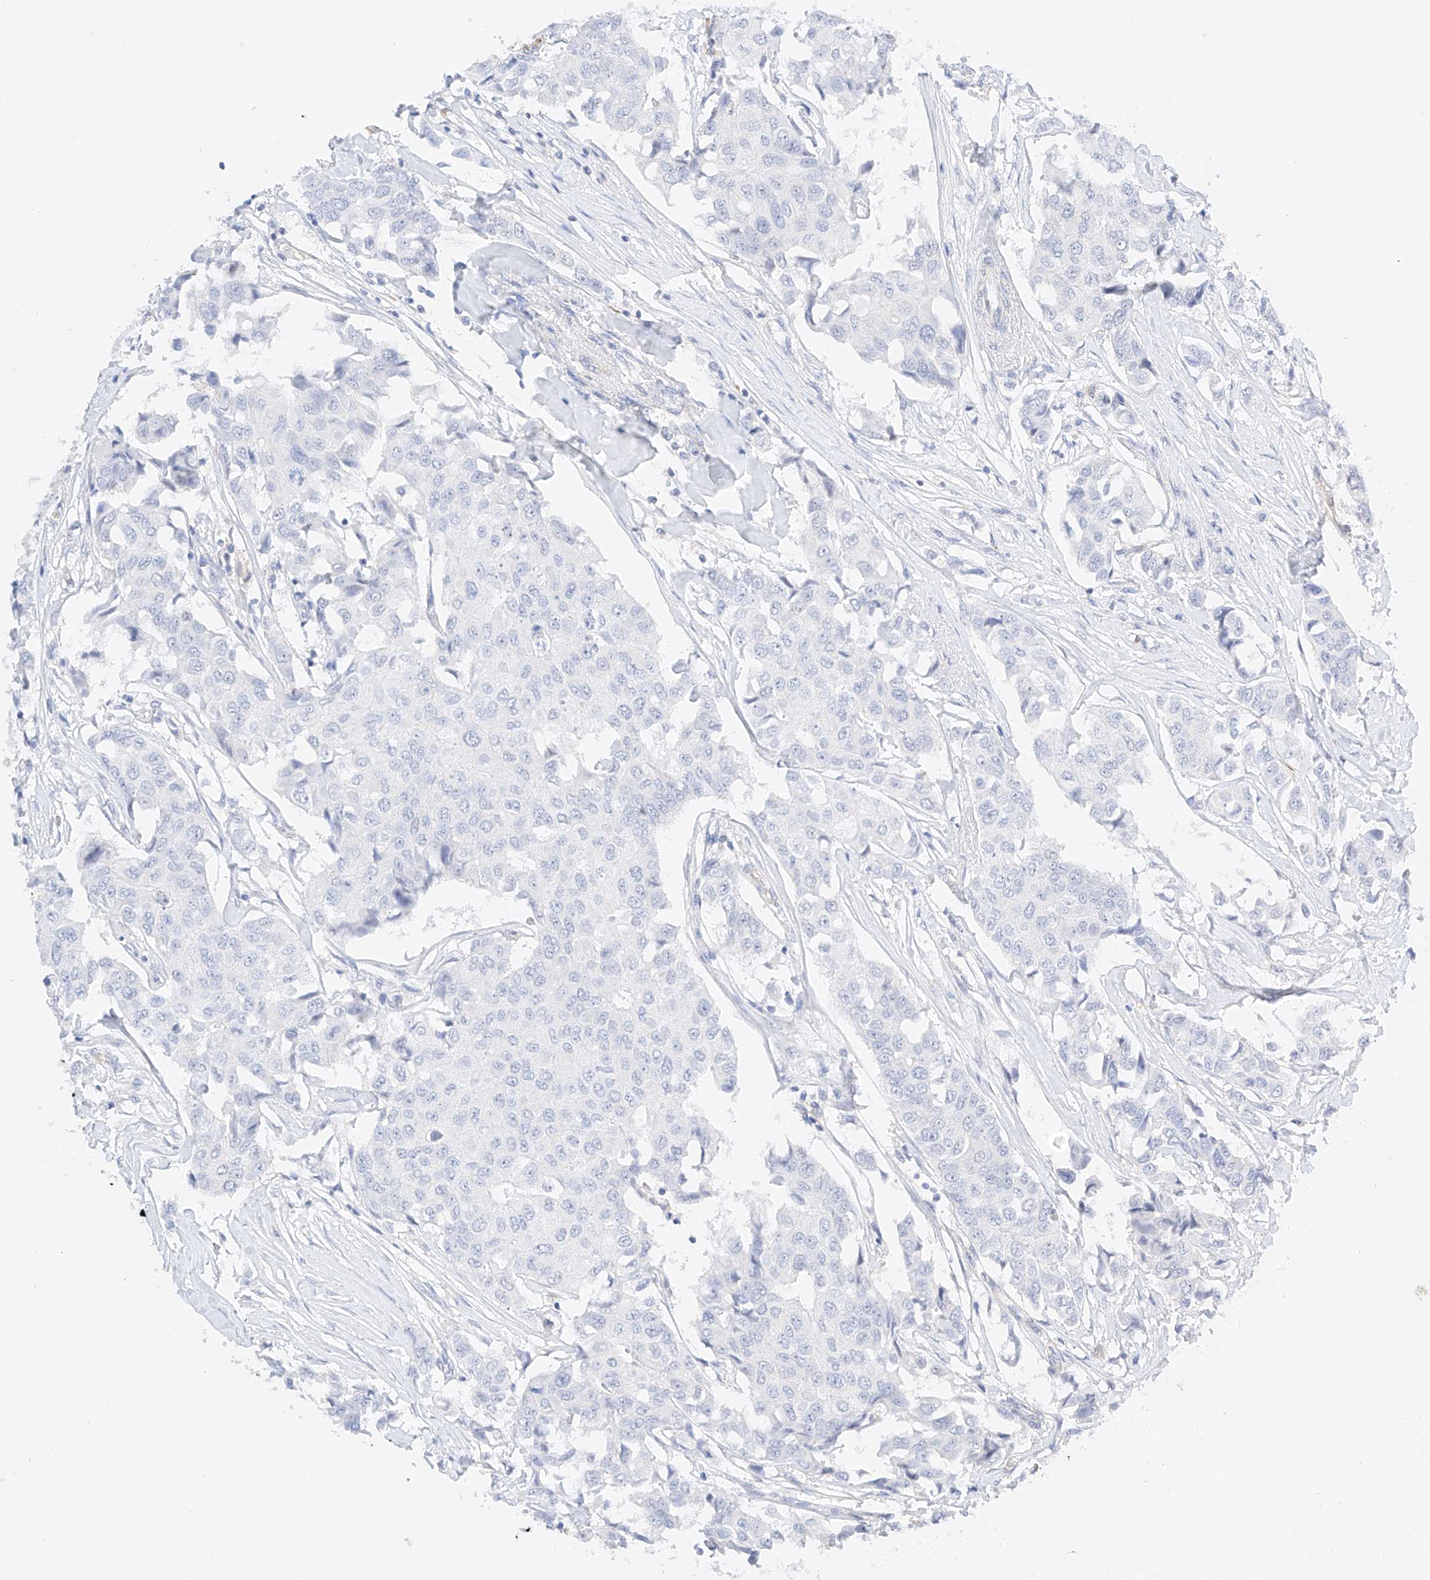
{"staining": {"intensity": "negative", "quantity": "none", "location": "none"}, "tissue": "breast cancer", "cell_type": "Tumor cells", "image_type": "cancer", "snomed": [{"axis": "morphology", "description": "Duct carcinoma"}, {"axis": "topography", "description": "Breast"}], "caption": "Breast invasive ductal carcinoma was stained to show a protein in brown. There is no significant staining in tumor cells. The staining is performed using DAB (3,3'-diaminobenzidine) brown chromogen with nuclei counter-stained in using hematoxylin.", "gene": "CDCP2", "patient": {"sex": "female", "age": 80}}